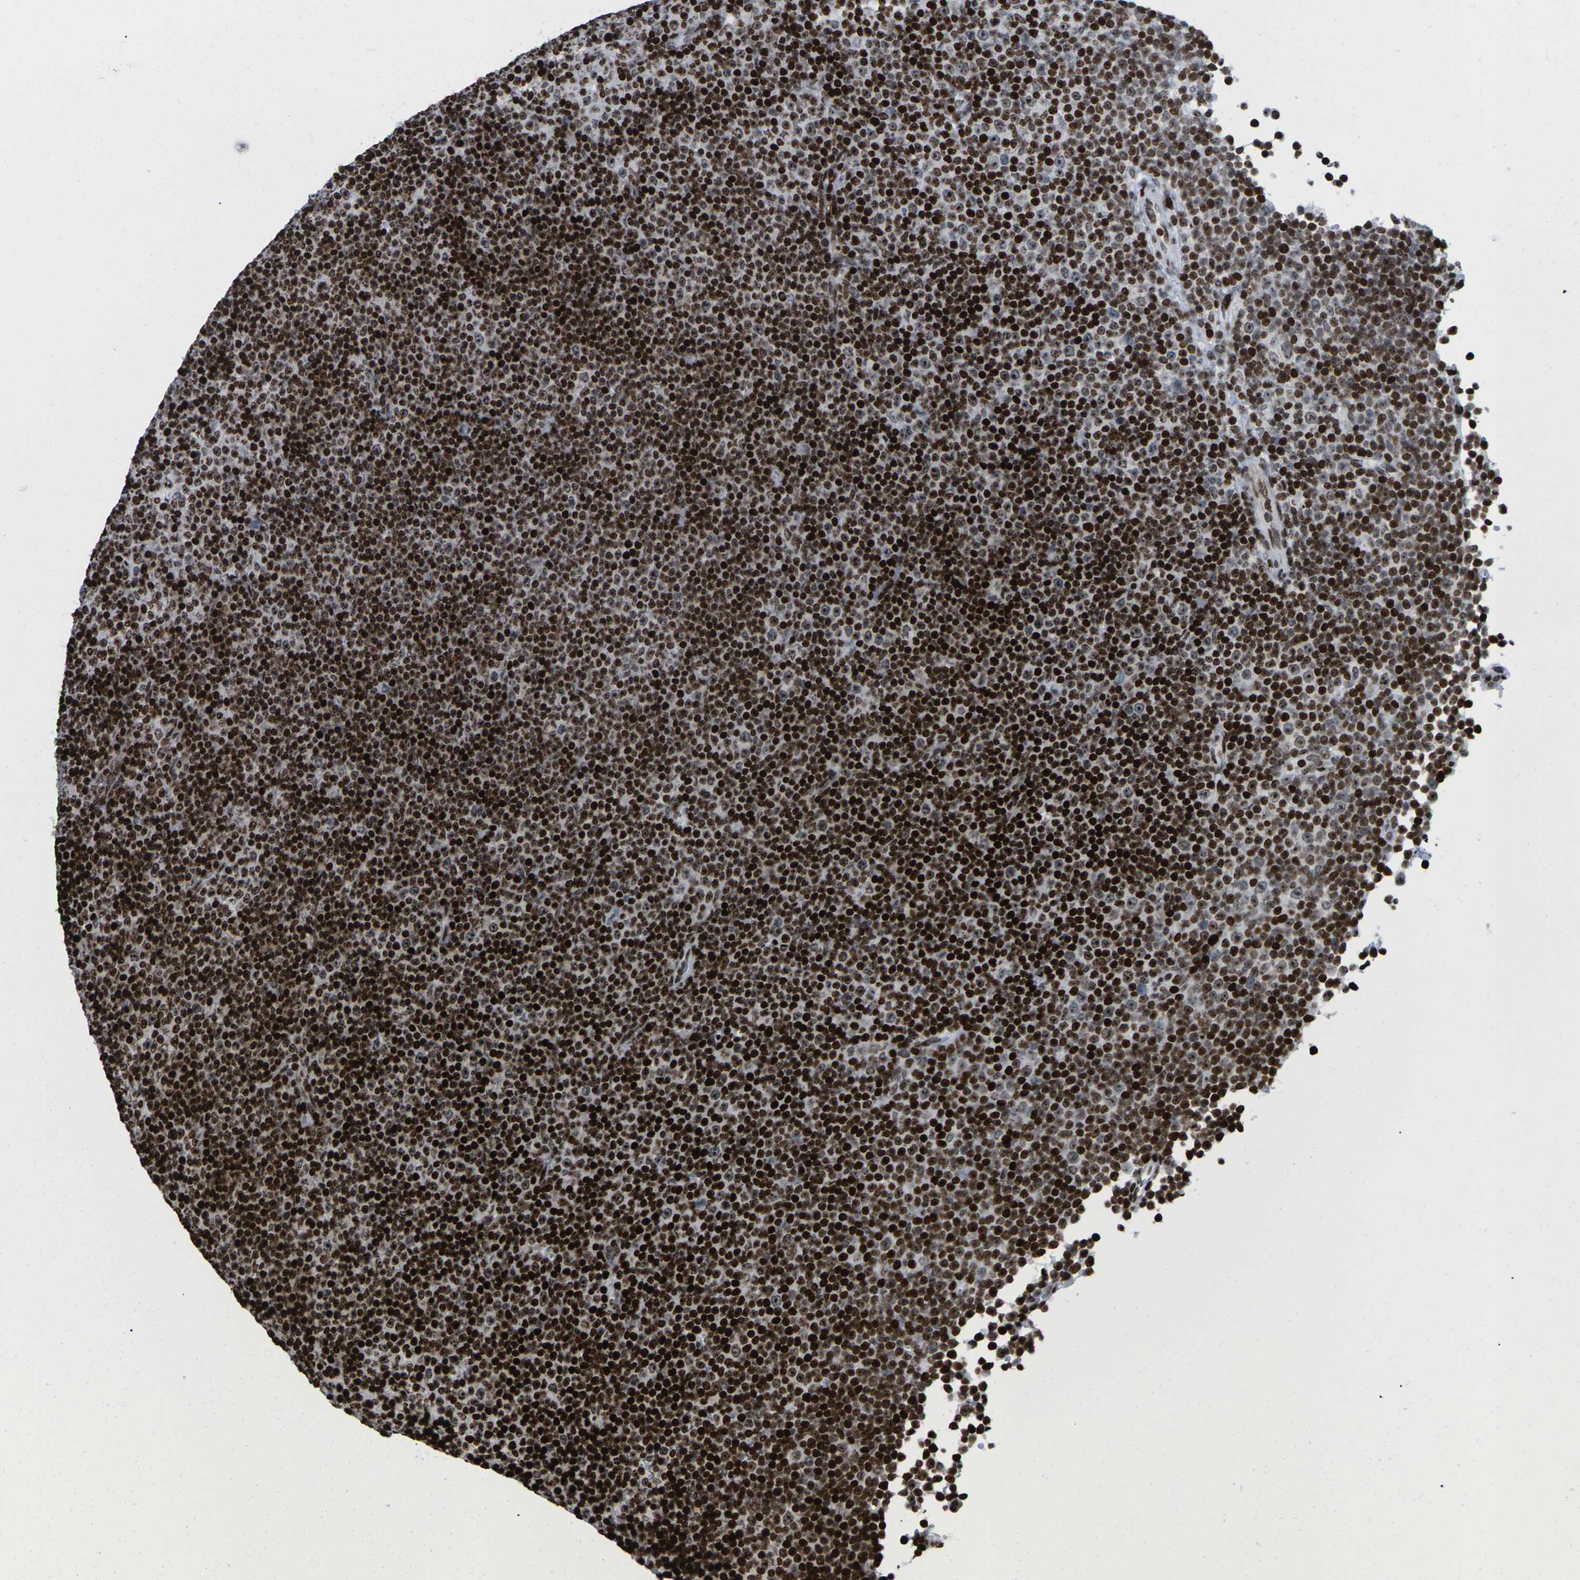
{"staining": {"intensity": "strong", "quantity": ">75%", "location": "nuclear"}, "tissue": "lymphoma", "cell_type": "Tumor cells", "image_type": "cancer", "snomed": [{"axis": "morphology", "description": "Malignant lymphoma, non-Hodgkin's type, Low grade"}, {"axis": "topography", "description": "Lymph node"}], "caption": "A high amount of strong nuclear staining is present in approximately >75% of tumor cells in low-grade malignant lymphoma, non-Hodgkin's type tissue. (Brightfield microscopy of DAB IHC at high magnification).", "gene": "H1-4", "patient": {"sex": "female", "age": 67}}